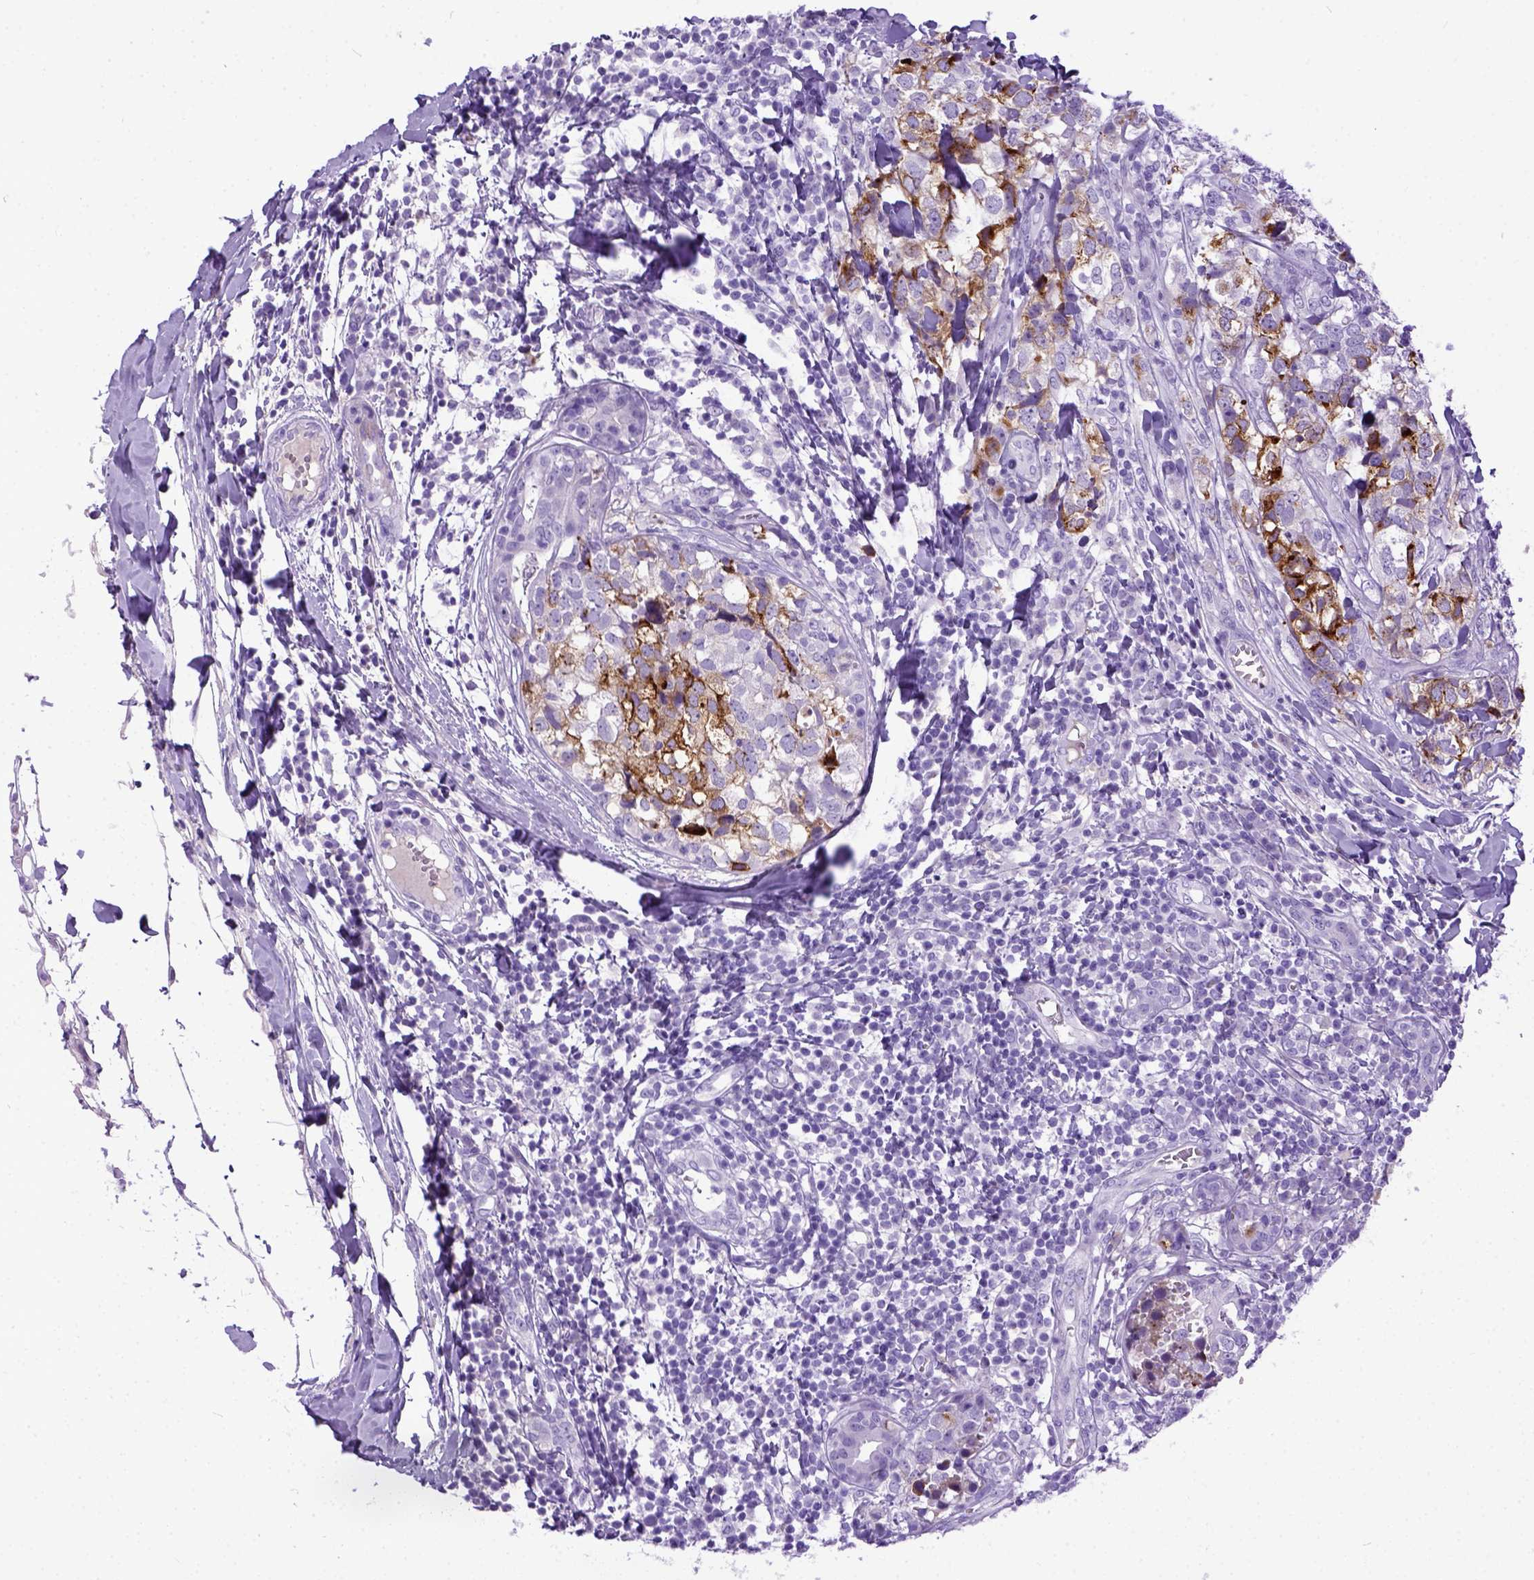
{"staining": {"intensity": "moderate", "quantity": "<25%", "location": "cytoplasmic/membranous"}, "tissue": "breast cancer", "cell_type": "Tumor cells", "image_type": "cancer", "snomed": [{"axis": "morphology", "description": "Duct carcinoma"}, {"axis": "topography", "description": "Breast"}], "caption": "Immunohistochemistry histopathology image of neoplastic tissue: human breast cancer stained using immunohistochemistry demonstrates low levels of moderate protein expression localized specifically in the cytoplasmic/membranous of tumor cells, appearing as a cytoplasmic/membranous brown color.", "gene": "IGF2", "patient": {"sex": "female", "age": 30}}